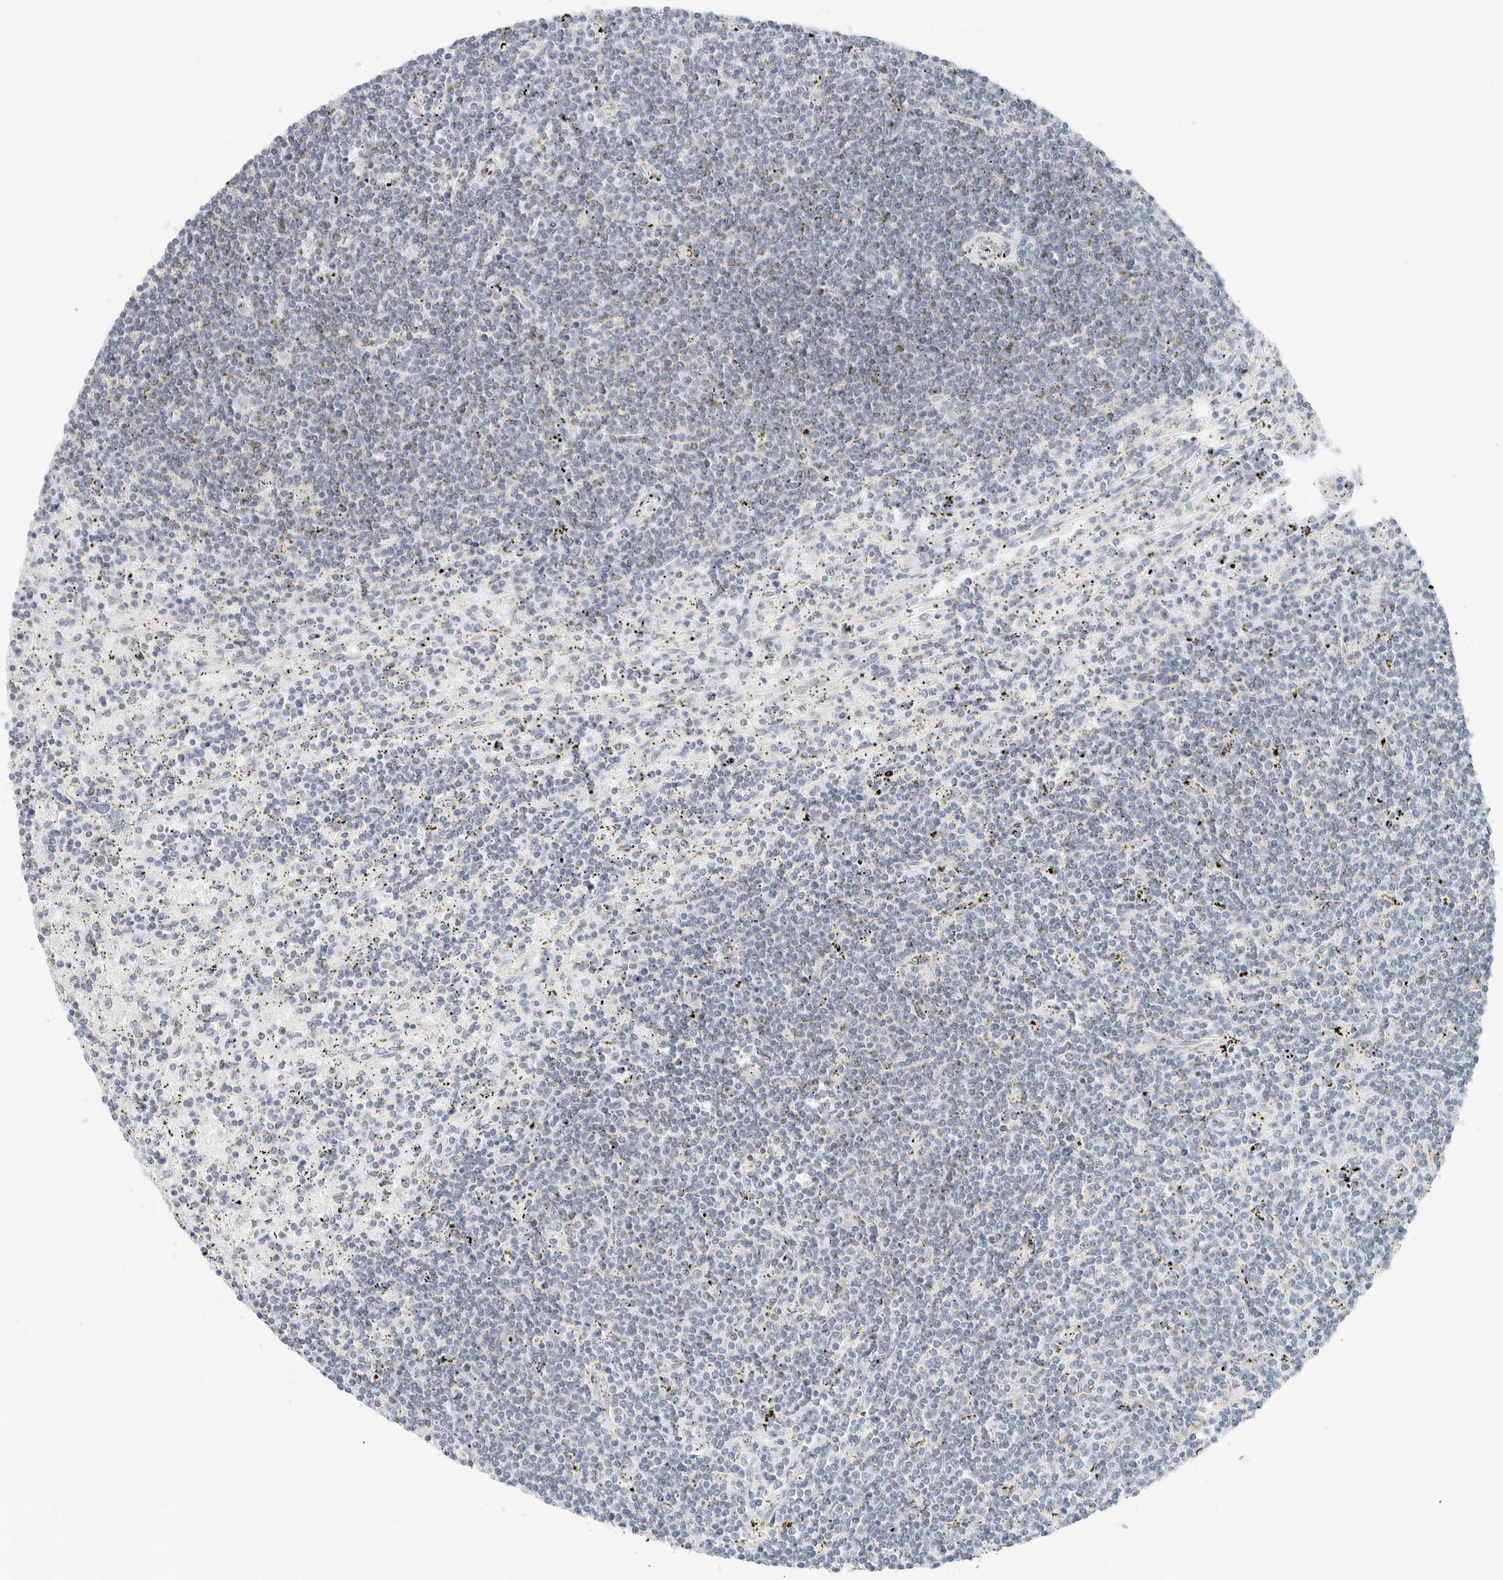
{"staining": {"intensity": "negative", "quantity": "none", "location": "none"}, "tissue": "lymphoma", "cell_type": "Tumor cells", "image_type": "cancer", "snomed": [{"axis": "morphology", "description": "Malignant lymphoma, non-Hodgkin's type, Low grade"}, {"axis": "topography", "description": "Spleen"}], "caption": "An image of lymphoma stained for a protein displays no brown staining in tumor cells.", "gene": "CCSAP", "patient": {"sex": "male", "age": 76}}